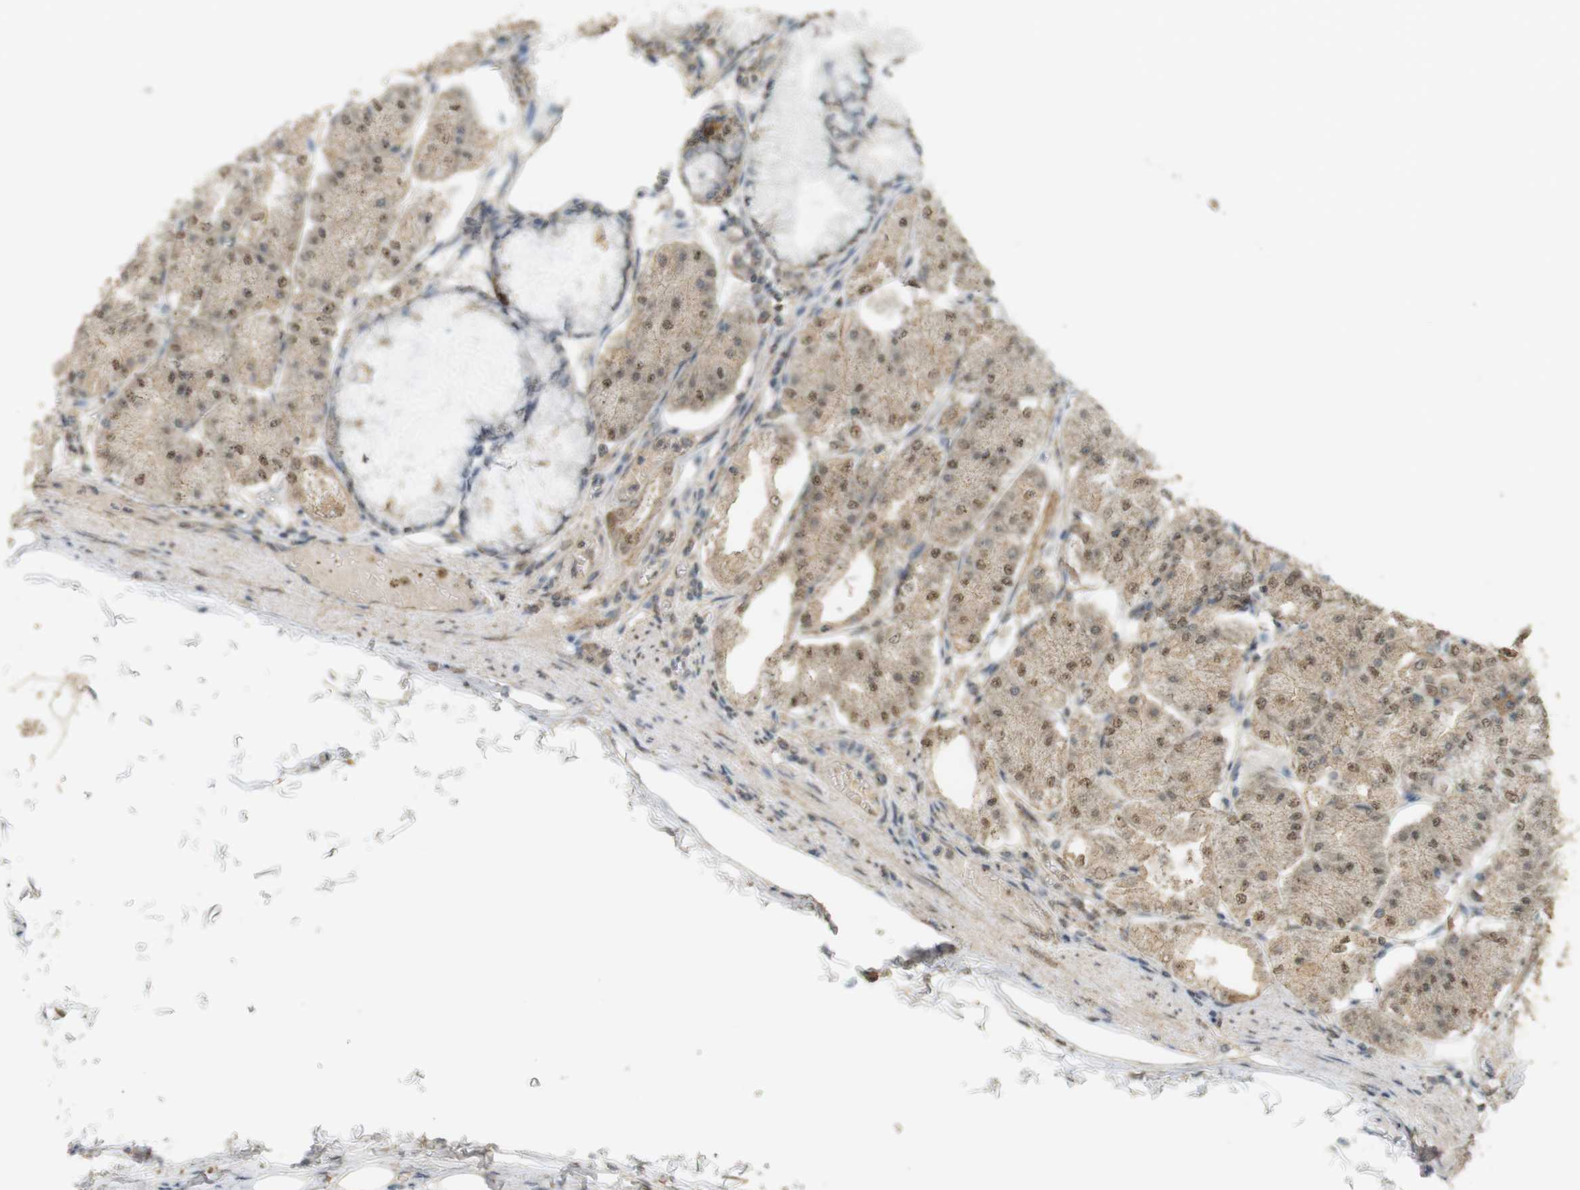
{"staining": {"intensity": "strong", "quantity": "<25%", "location": "cytoplasmic/membranous,nuclear"}, "tissue": "stomach", "cell_type": "Glandular cells", "image_type": "normal", "snomed": [{"axis": "morphology", "description": "Normal tissue, NOS"}, {"axis": "topography", "description": "Stomach, lower"}], "caption": "A brown stain shows strong cytoplasmic/membranous,nuclear staining of a protein in glandular cells of benign human stomach. Nuclei are stained in blue.", "gene": "TTK", "patient": {"sex": "male", "age": 71}}